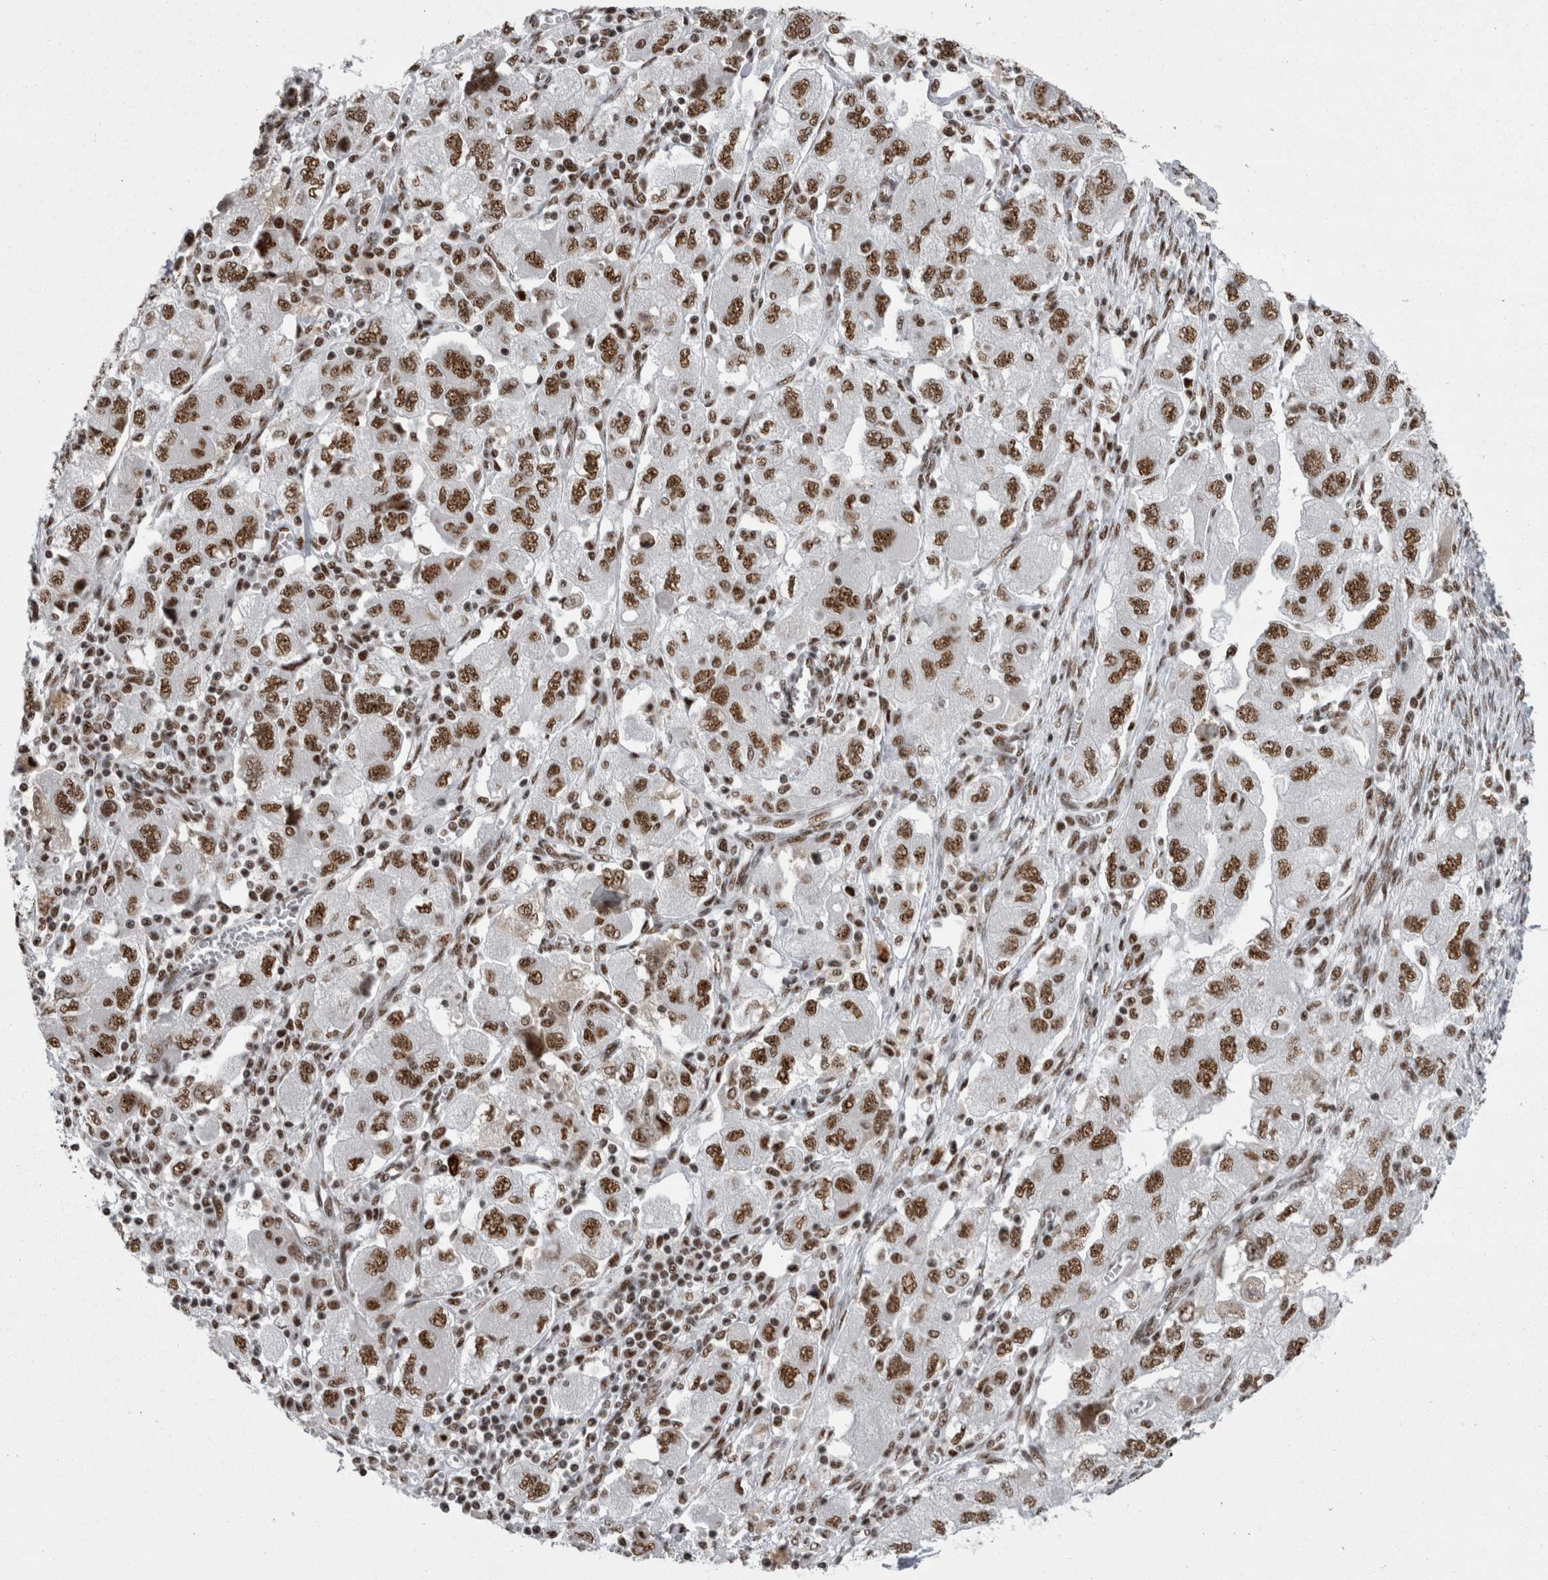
{"staining": {"intensity": "strong", "quantity": ">75%", "location": "nuclear"}, "tissue": "ovarian cancer", "cell_type": "Tumor cells", "image_type": "cancer", "snomed": [{"axis": "morphology", "description": "Carcinoma, NOS"}, {"axis": "morphology", "description": "Cystadenocarcinoma, serous, NOS"}, {"axis": "topography", "description": "Ovary"}], "caption": "The immunohistochemical stain shows strong nuclear positivity in tumor cells of serous cystadenocarcinoma (ovarian) tissue.", "gene": "SNRNP40", "patient": {"sex": "female", "age": 69}}